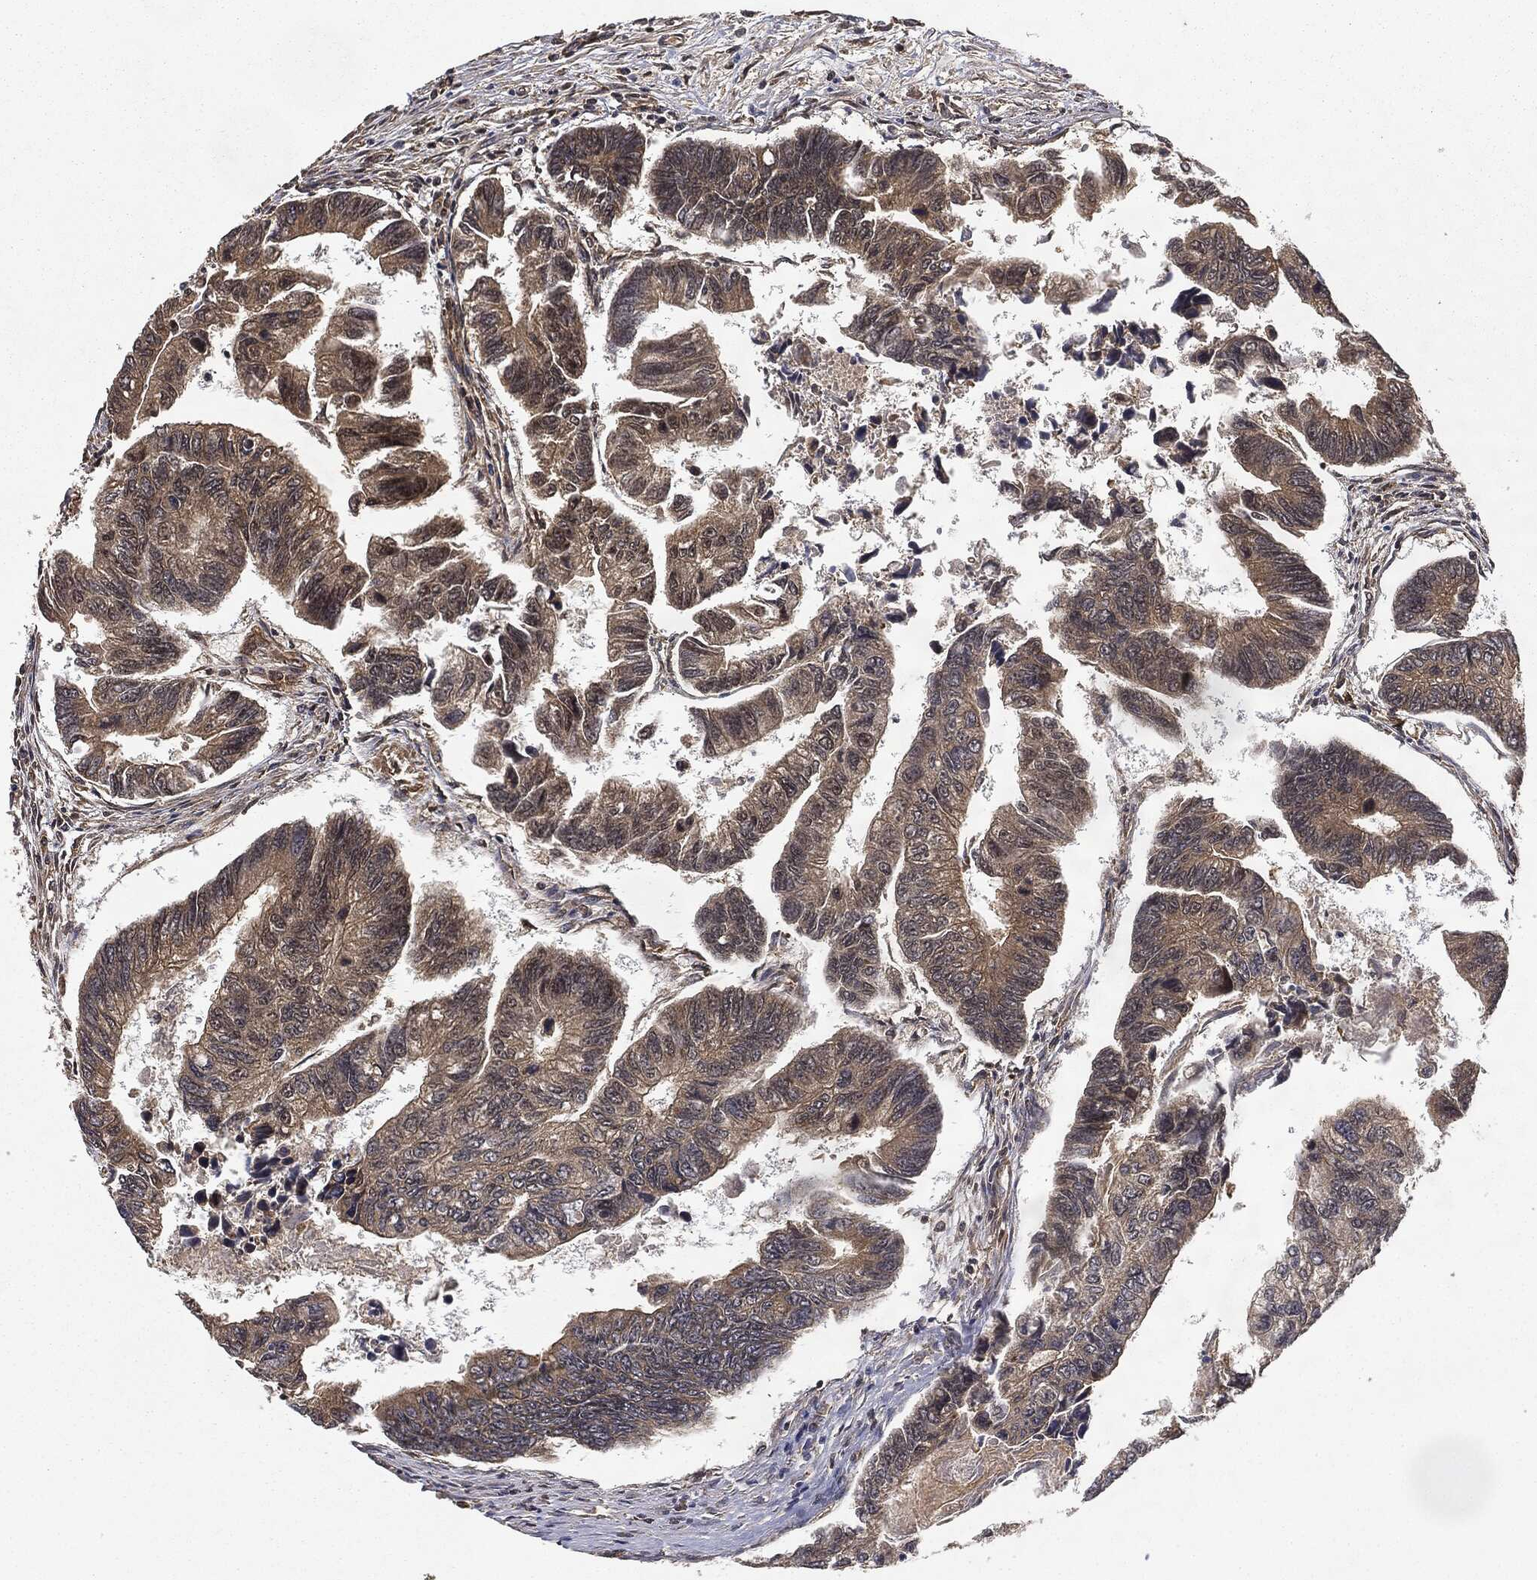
{"staining": {"intensity": "moderate", "quantity": ">75%", "location": "cytoplasmic/membranous"}, "tissue": "colorectal cancer", "cell_type": "Tumor cells", "image_type": "cancer", "snomed": [{"axis": "morphology", "description": "Adenocarcinoma, NOS"}, {"axis": "topography", "description": "Colon"}], "caption": "Moderate cytoplasmic/membranous protein expression is identified in approximately >75% of tumor cells in colorectal cancer (adenocarcinoma).", "gene": "MIER2", "patient": {"sex": "female", "age": 65}}